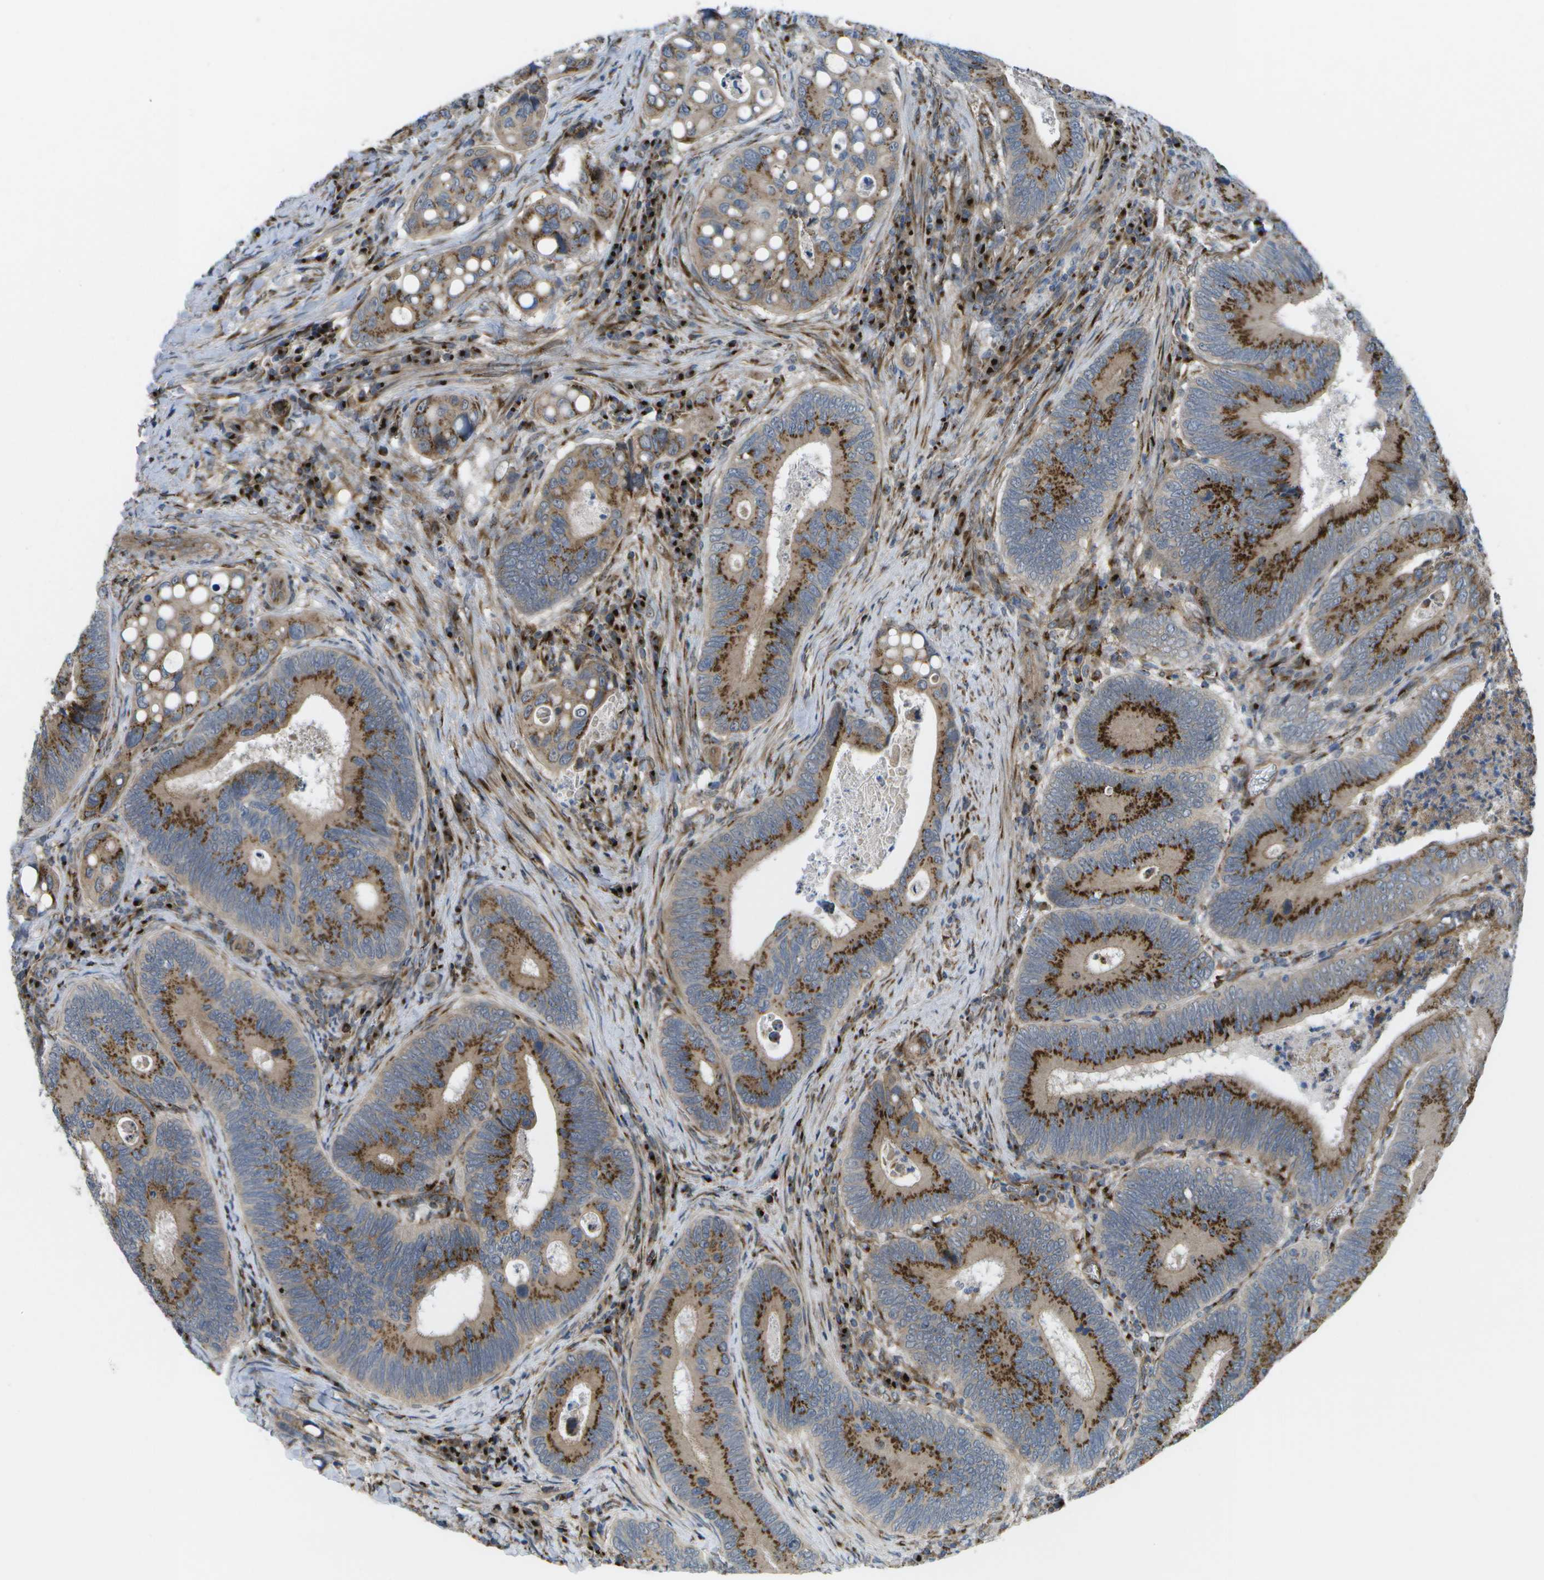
{"staining": {"intensity": "strong", "quantity": ">75%", "location": "cytoplasmic/membranous"}, "tissue": "colorectal cancer", "cell_type": "Tumor cells", "image_type": "cancer", "snomed": [{"axis": "morphology", "description": "Inflammation, NOS"}, {"axis": "morphology", "description": "Adenocarcinoma, NOS"}, {"axis": "topography", "description": "Colon"}], "caption": "Immunohistochemistry (IHC) (DAB (3,3'-diaminobenzidine)) staining of adenocarcinoma (colorectal) exhibits strong cytoplasmic/membranous protein positivity in about >75% of tumor cells. (DAB IHC with brightfield microscopy, high magnification).", "gene": "QSOX2", "patient": {"sex": "male", "age": 72}}